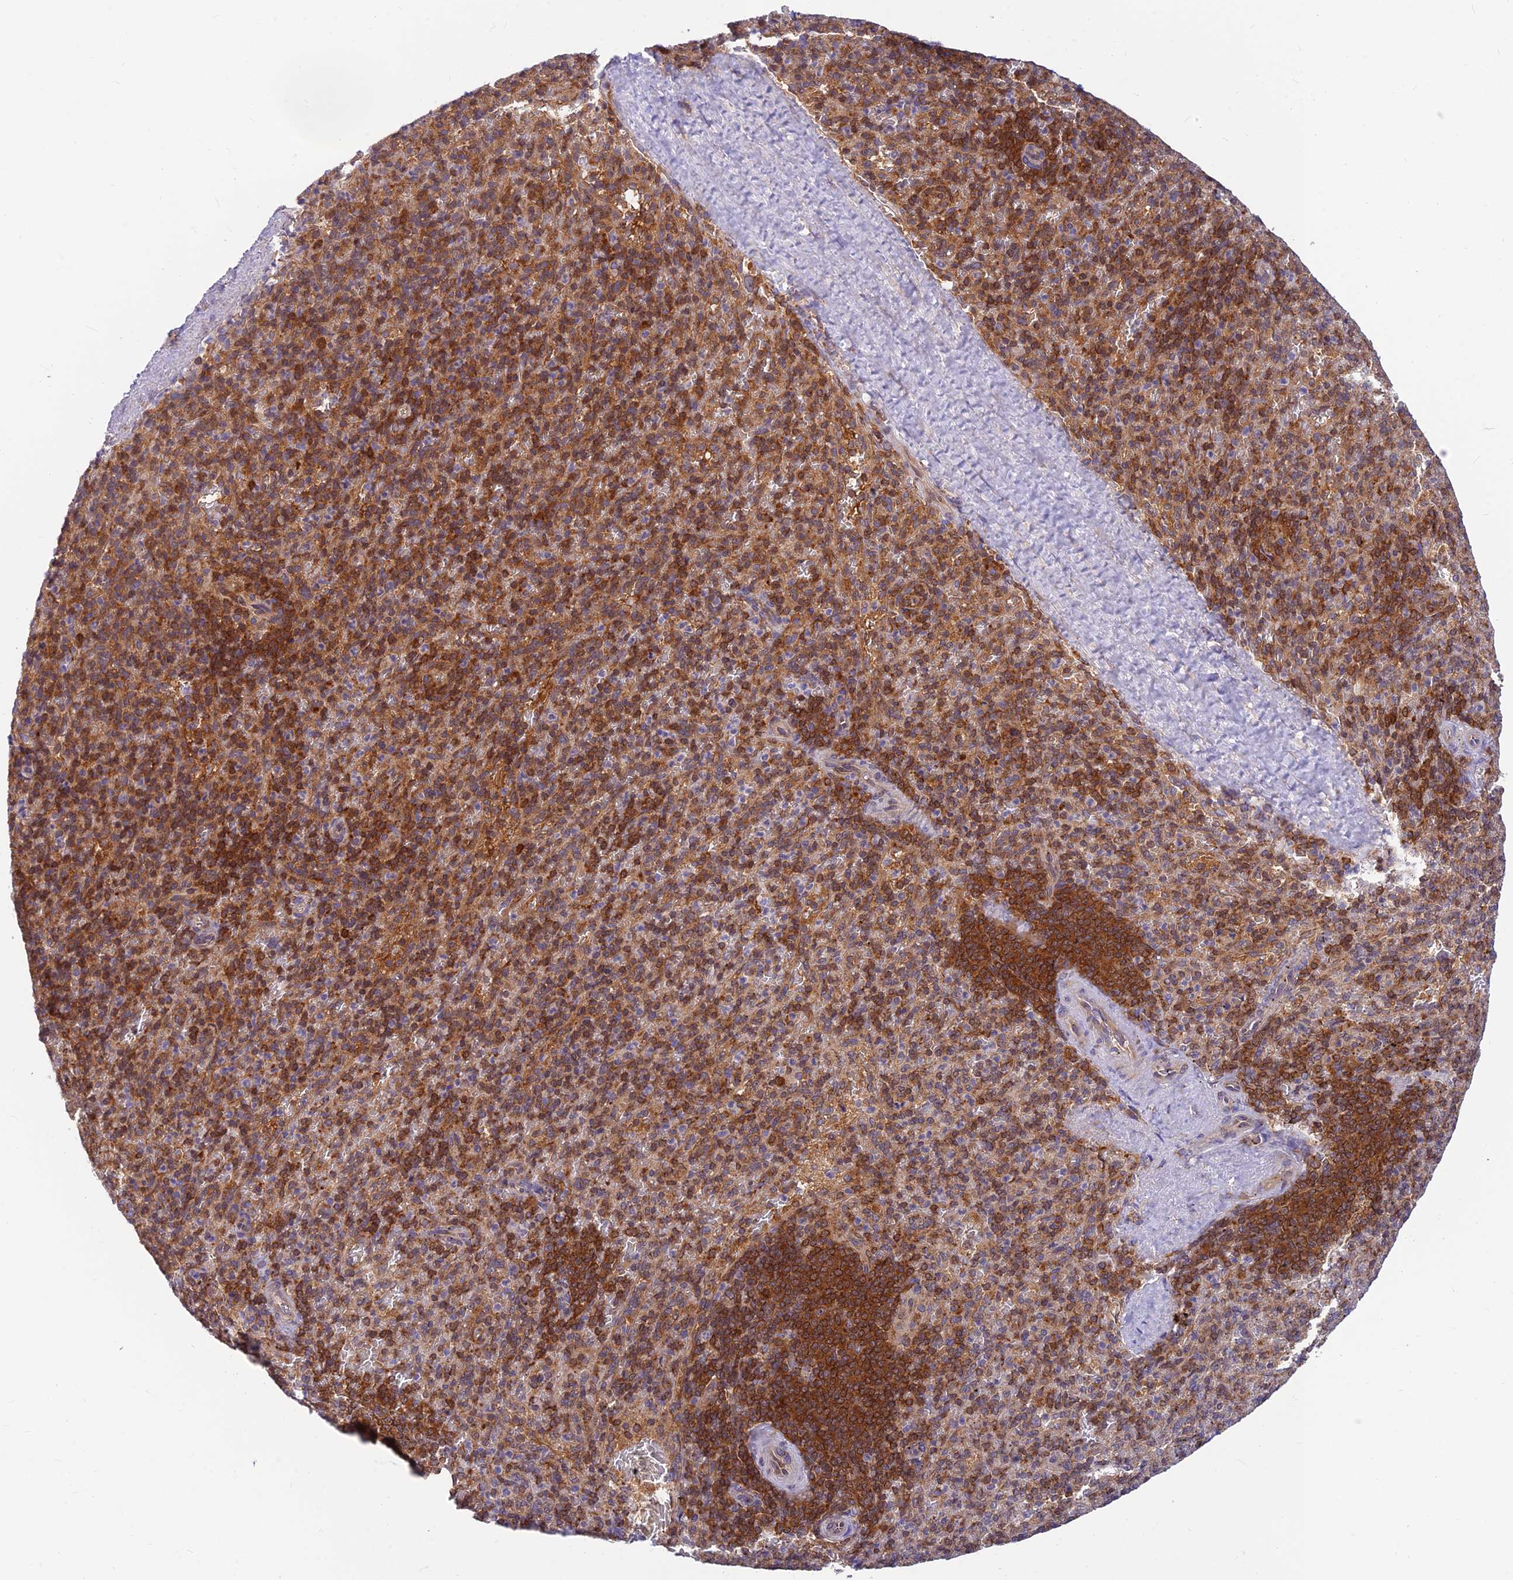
{"staining": {"intensity": "moderate", "quantity": ">75%", "location": "cytoplasmic/membranous"}, "tissue": "spleen", "cell_type": "Cells in red pulp", "image_type": "normal", "snomed": [{"axis": "morphology", "description": "Normal tissue, NOS"}, {"axis": "topography", "description": "Spleen"}], "caption": "Immunohistochemistry (IHC) (DAB (3,3'-diaminobenzidine)) staining of benign spleen demonstrates moderate cytoplasmic/membranous protein staining in about >75% of cells in red pulp.", "gene": "LYSMD2", "patient": {"sex": "male", "age": 82}}